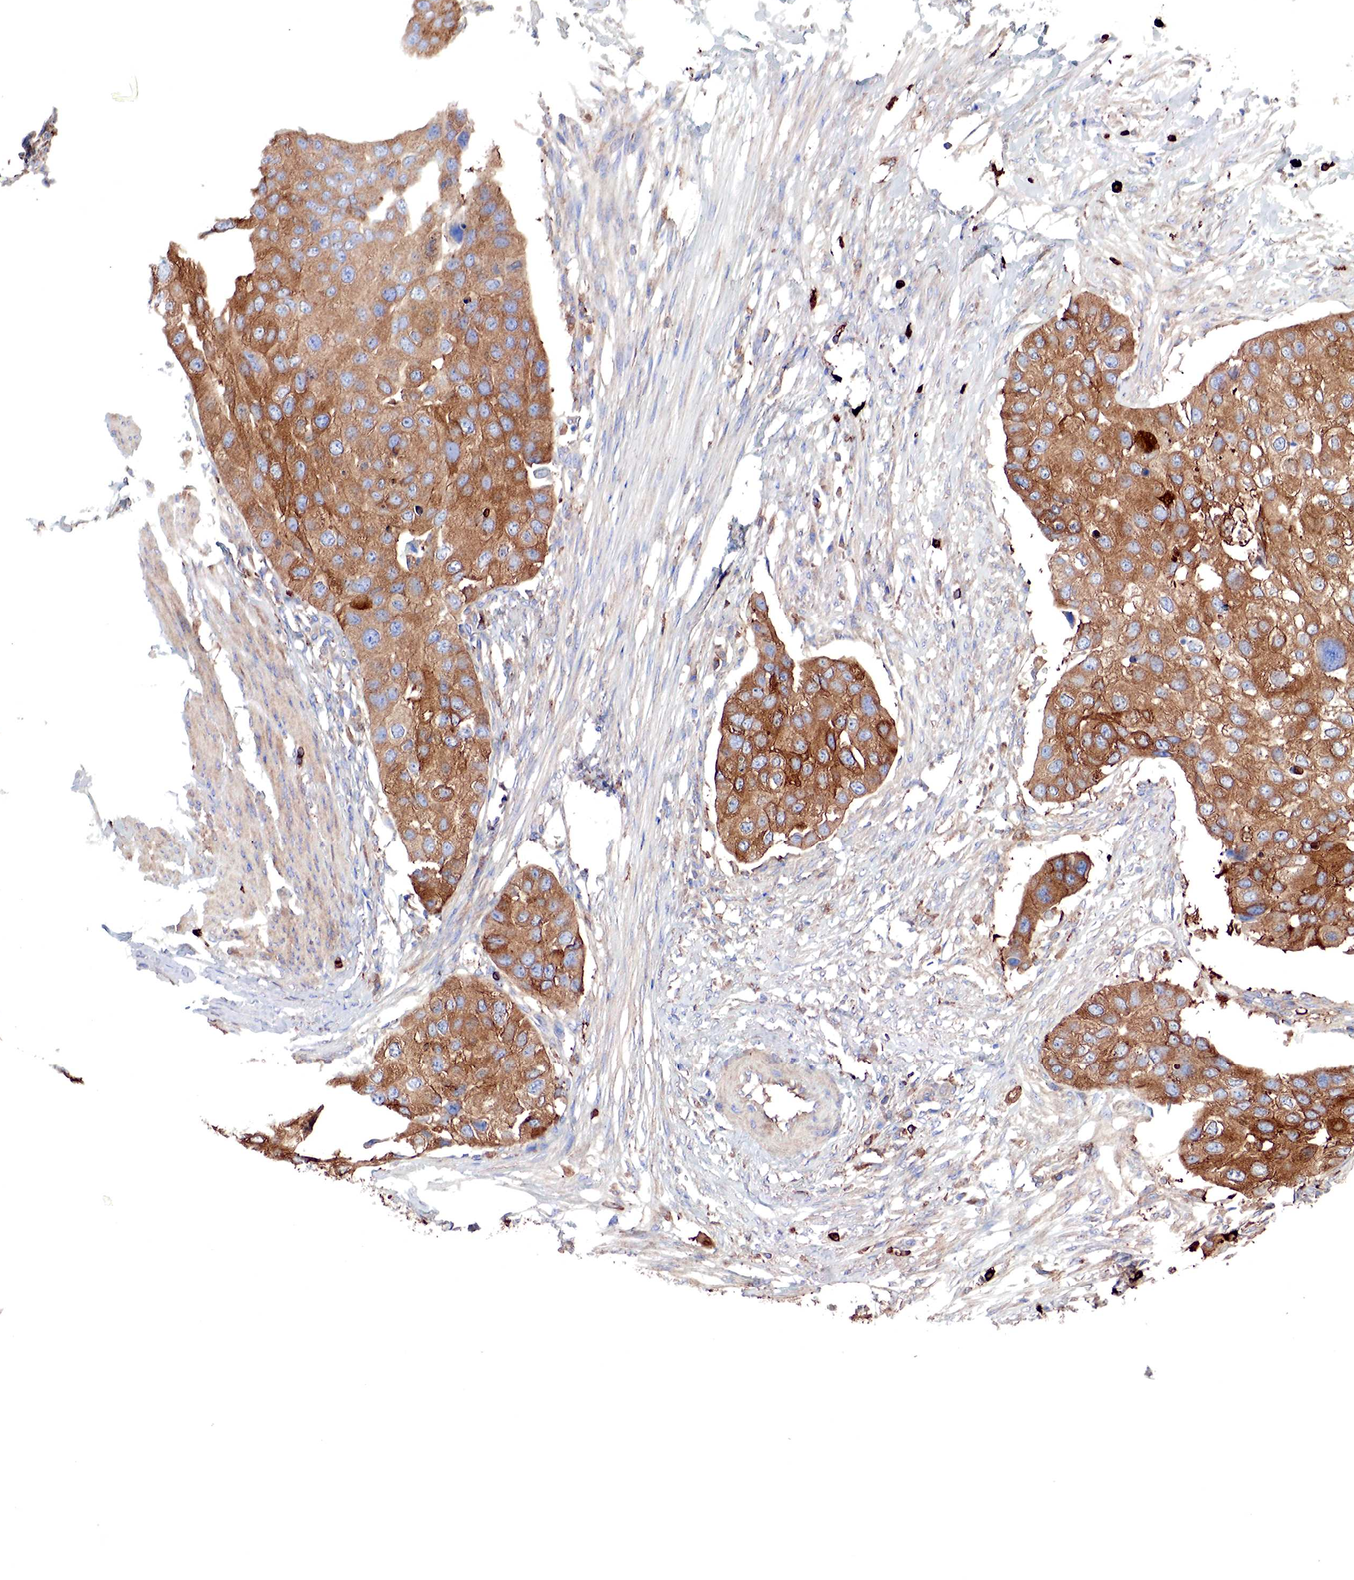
{"staining": {"intensity": "moderate", "quantity": ">75%", "location": "cytoplasmic/membranous"}, "tissue": "urothelial cancer", "cell_type": "Tumor cells", "image_type": "cancer", "snomed": [{"axis": "morphology", "description": "Urothelial carcinoma, High grade"}, {"axis": "topography", "description": "Urinary bladder"}], "caption": "The immunohistochemical stain highlights moderate cytoplasmic/membranous expression in tumor cells of urothelial cancer tissue.", "gene": "G6PD", "patient": {"sex": "male", "age": 55}}